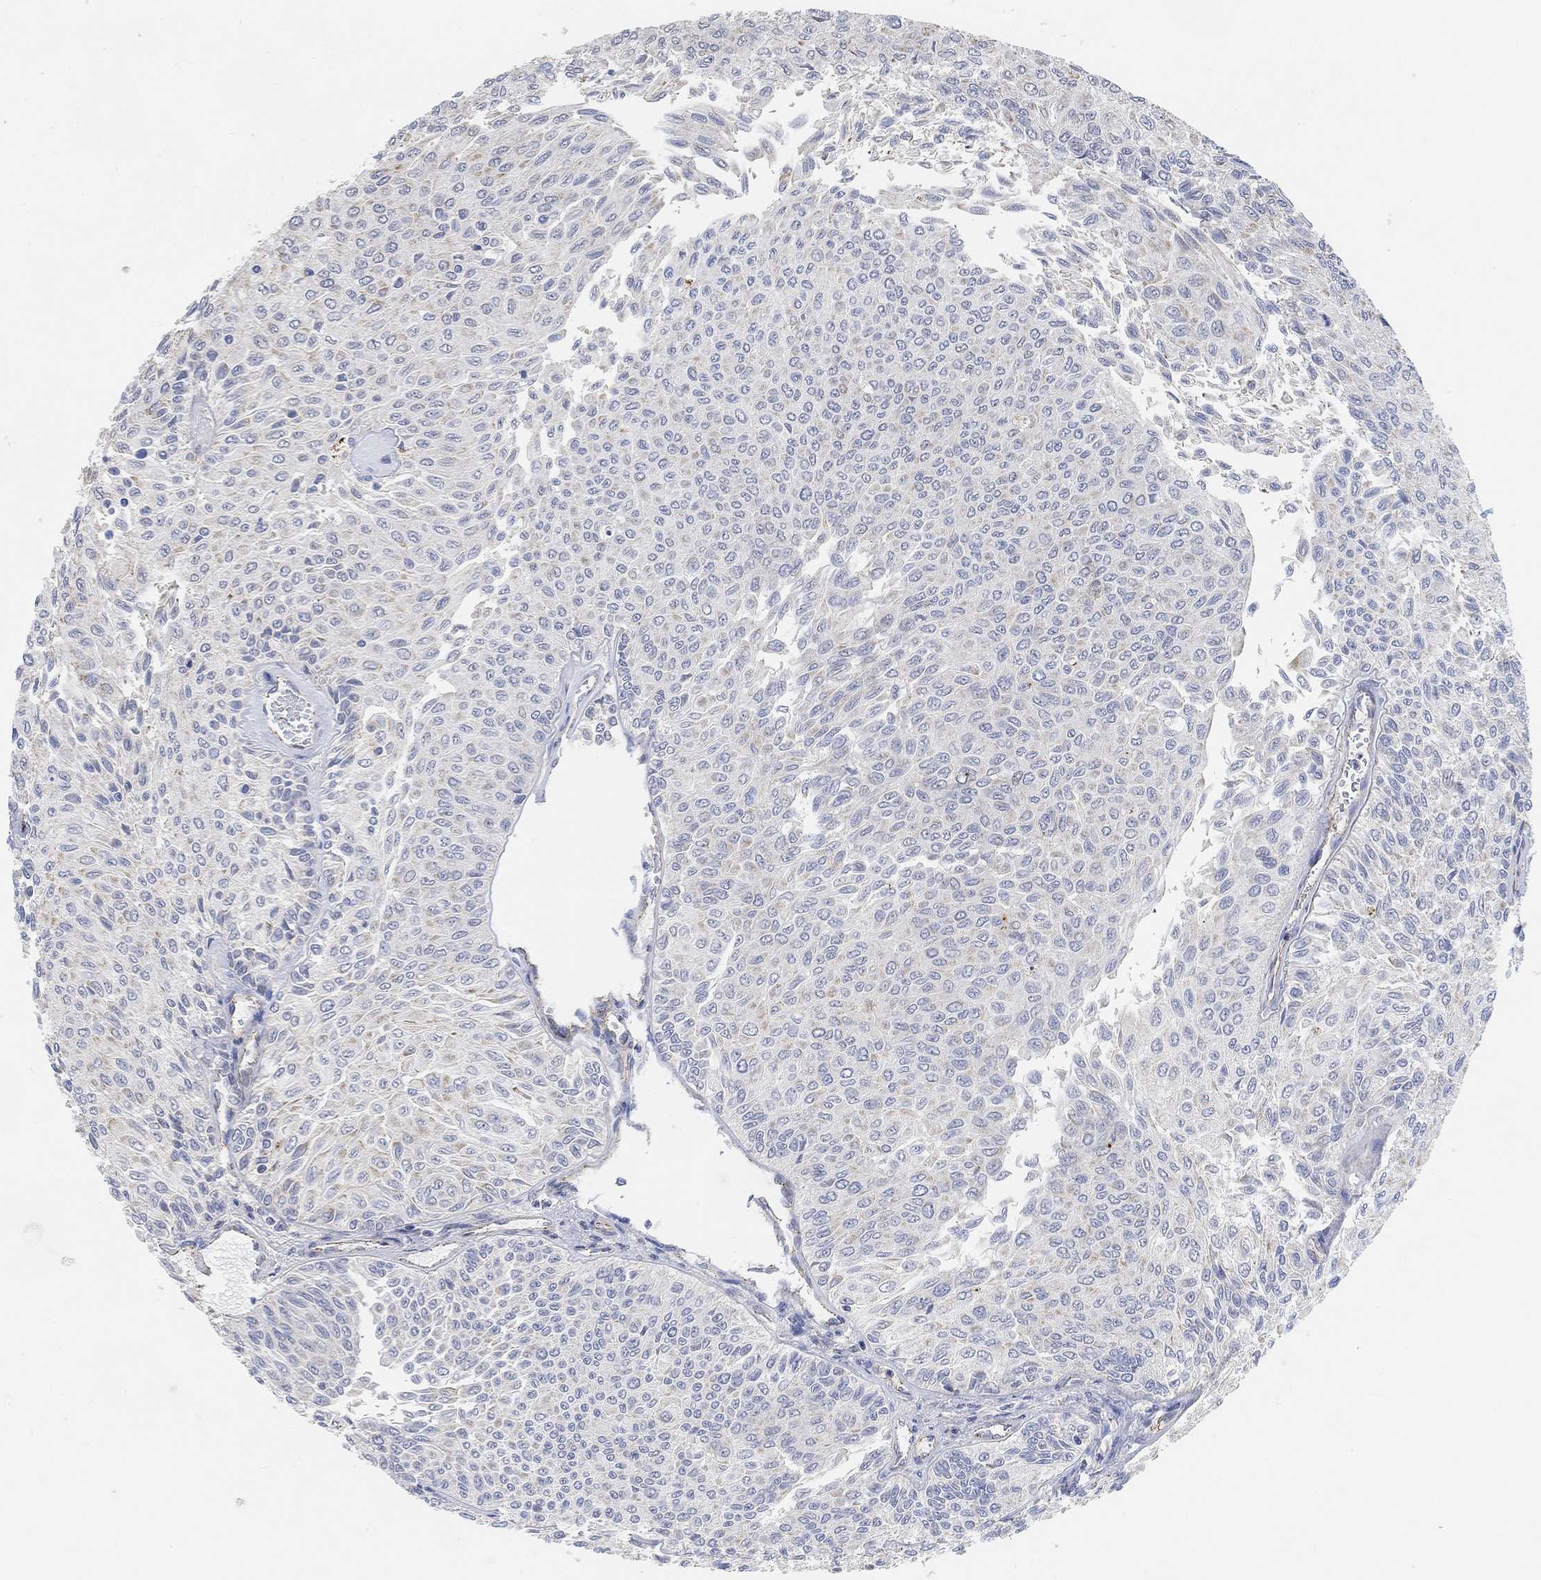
{"staining": {"intensity": "negative", "quantity": "none", "location": "none"}, "tissue": "urothelial cancer", "cell_type": "Tumor cells", "image_type": "cancer", "snomed": [{"axis": "morphology", "description": "Urothelial carcinoma, Low grade"}, {"axis": "topography", "description": "Ureter, NOS"}, {"axis": "topography", "description": "Urinary bladder"}], "caption": "Immunohistochemical staining of human urothelial cancer demonstrates no significant staining in tumor cells.", "gene": "HCRTR1", "patient": {"sex": "male", "age": 78}}